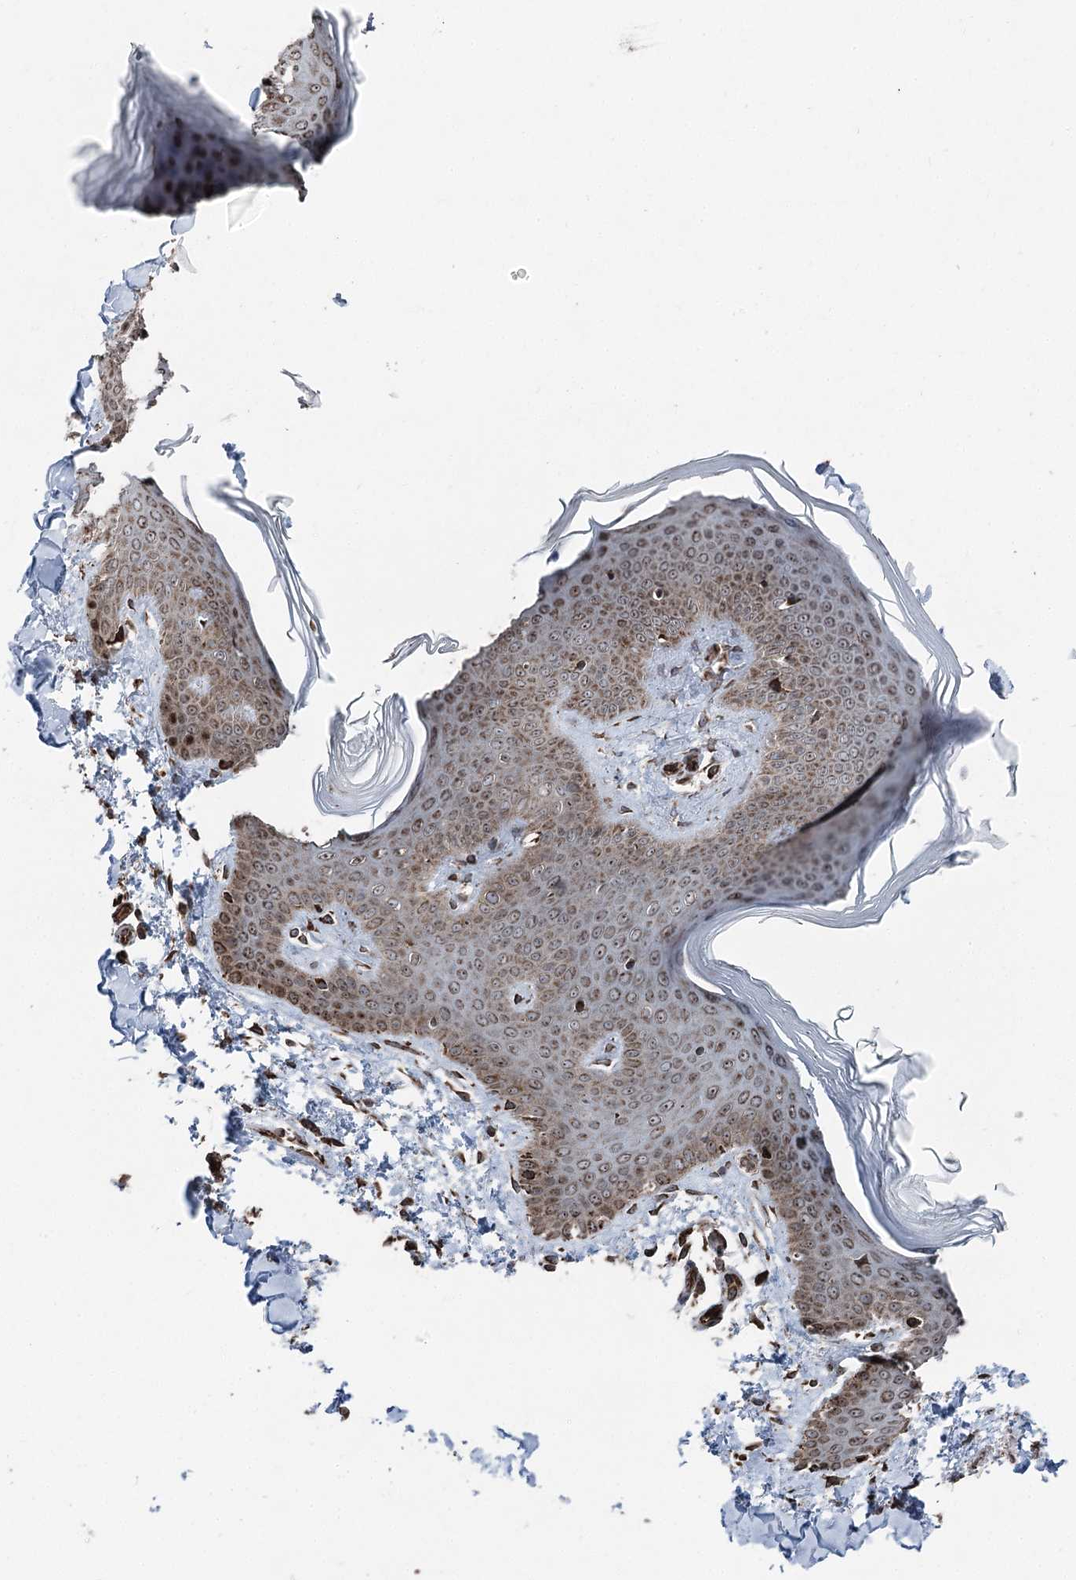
{"staining": {"intensity": "strong", "quantity": ">75%", "location": "cytoplasmic/membranous,nuclear"}, "tissue": "skin", "cell_type": "Fibroblasts", "image_type": "normal", "snomed": [{"axis": "morphology", "description": "Normal tissue, NOS"}, {"axis": "topography", "description": "Skin"}], "caption": "High-power microscopy captured an immunohistochemistry image of normal skin, revealing strong cytoplasmic/membranous,nuclear staining in about >75% of fibroblasts. (DAB IHC, brown staining for protein, blue staining for nuclei).", "gene": "STEEP1", "patient": {"sex": "male", "age": 36}}